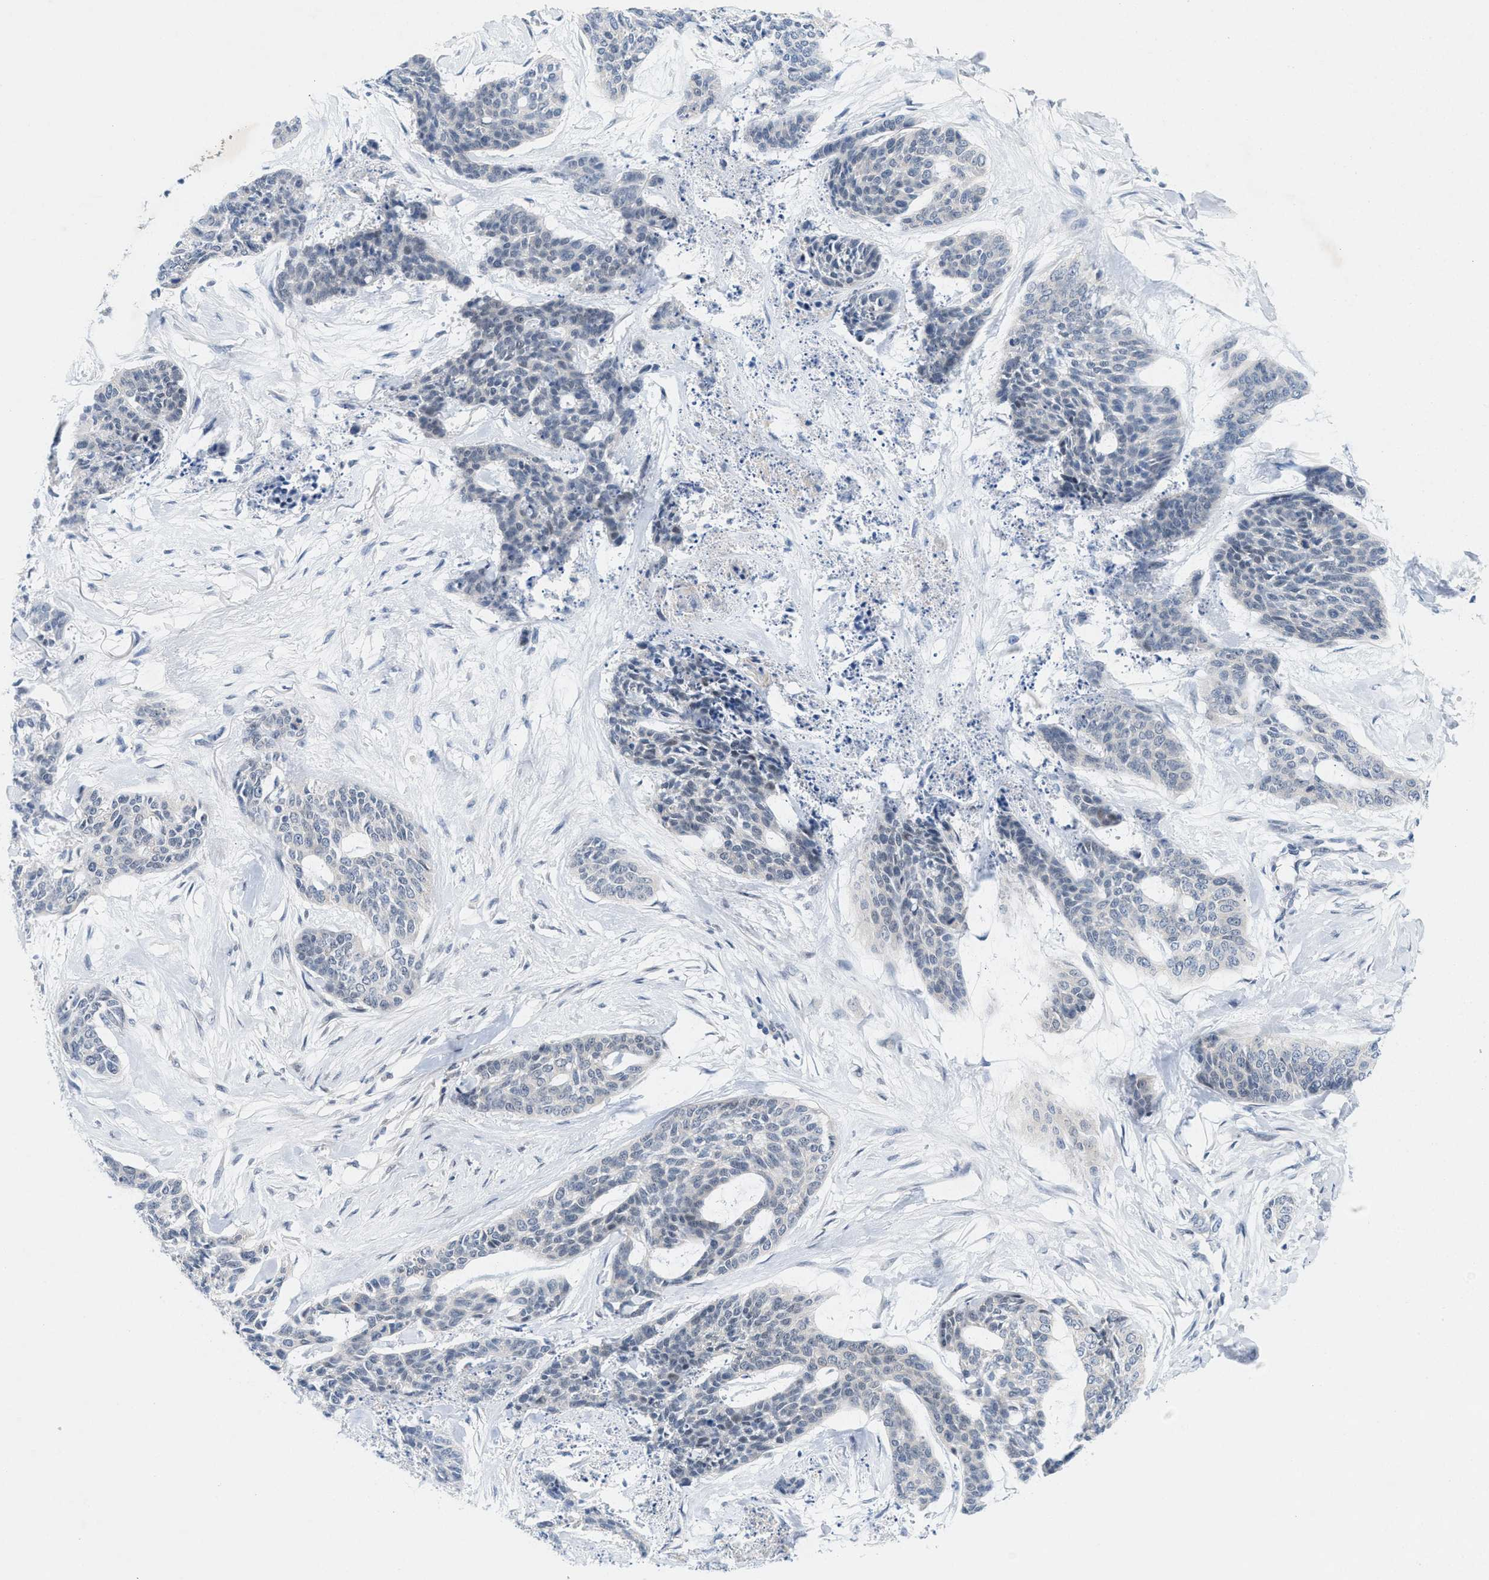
{"staining": {"intensity": "negative", "quantity": "none", "location": "none"}, "tissue": "skin cancer", "cell_type": "Tumor cells", "image_type": "cancer", "snomed": [{"axis": "morphology", "description": "Basal cell carcinoma"}, {"axis": "topography", "description": "Skin"}], "caption": "Tumor cells are negative for protein expression in human basal cell carcinoma (skin). The staining was performed using DAB (3,3'-diaminobenzidine) to visualize the protein expression in brown, while the nuclei were stained in blue with hematoxylin (Magnification: 20x).", "gene": "WIPI2", "patient": {"sex": "female", "age": 64}}